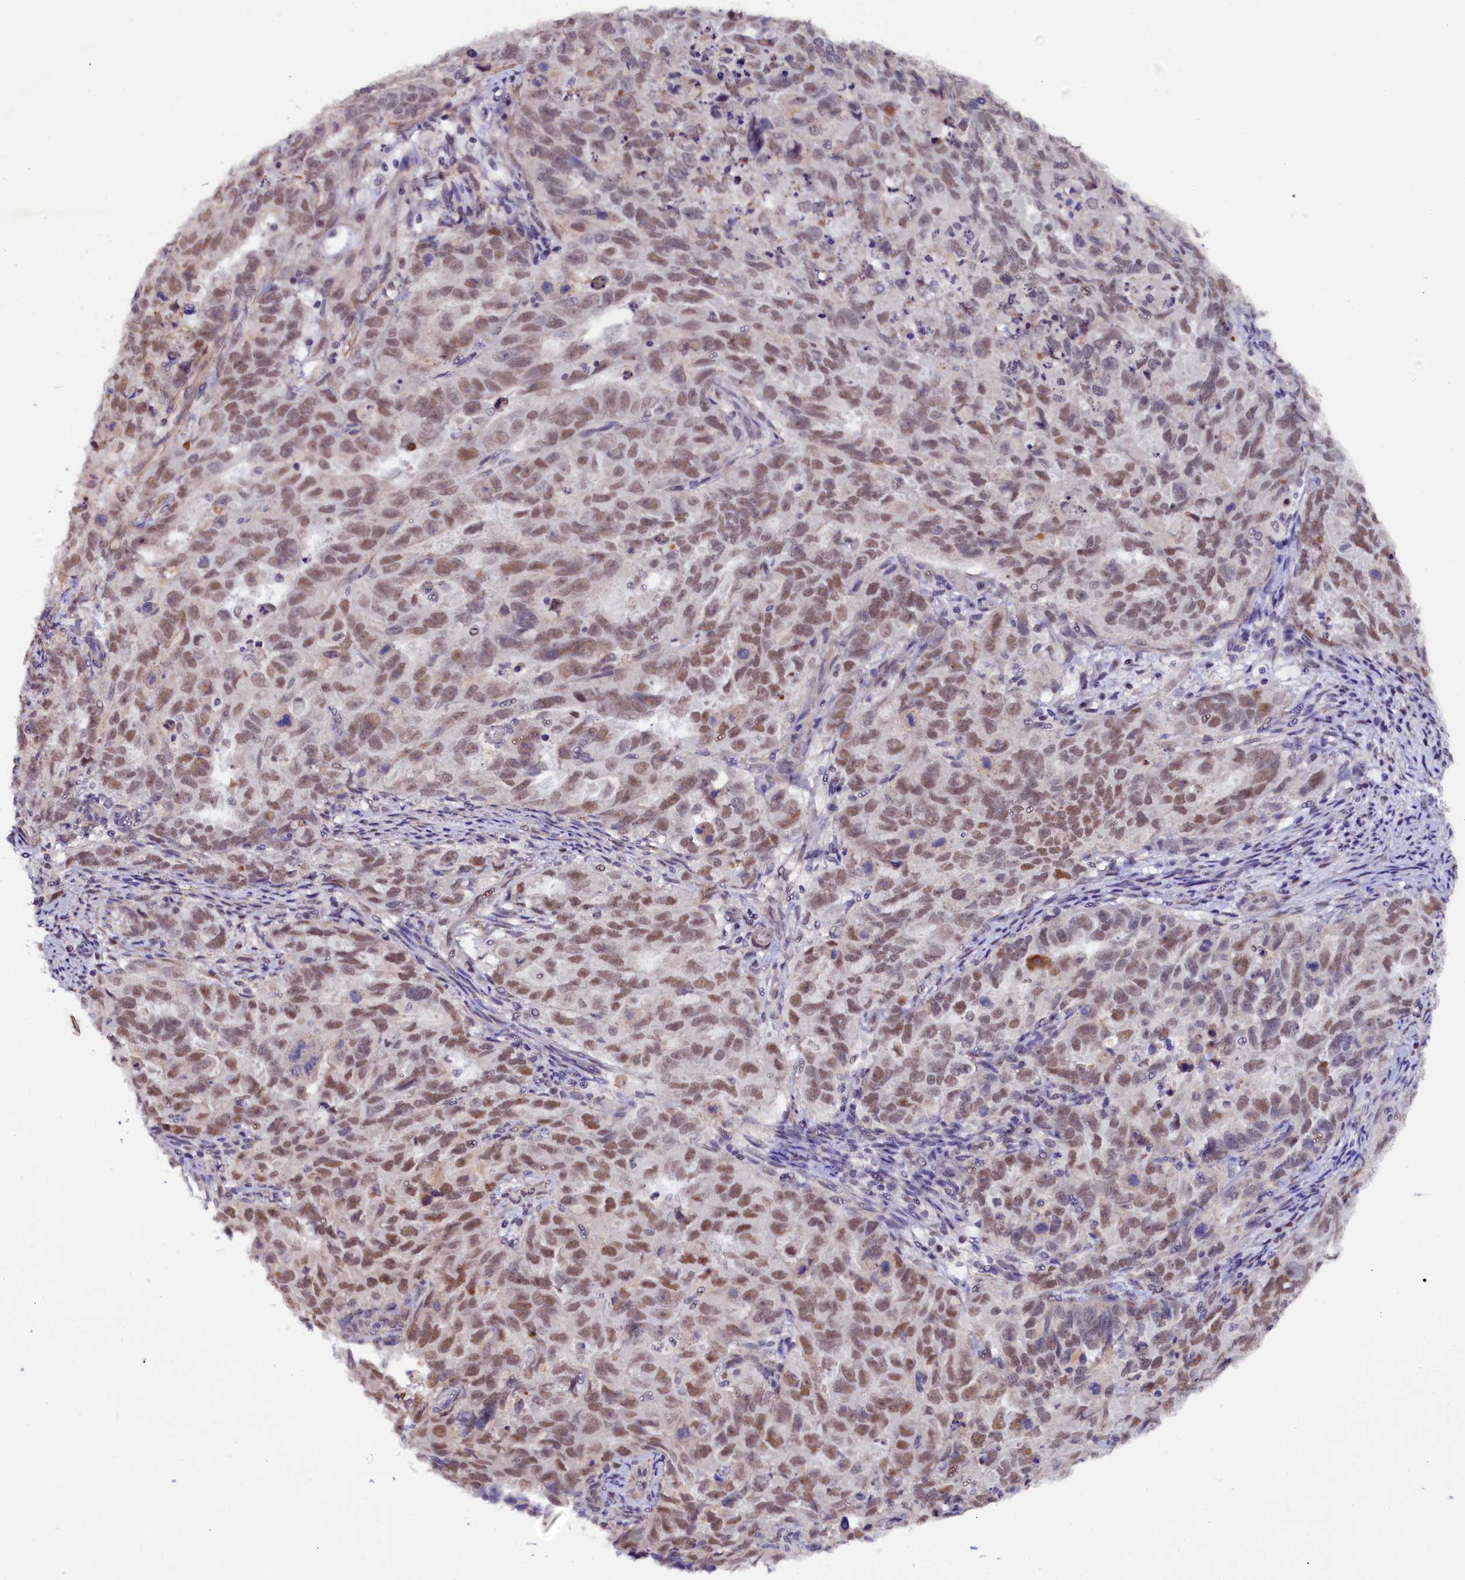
{"staining": {"intensity": "moderate", "quantity": ">75%", "location": "nuclear"}, "tissue": "endometrial cancer", "cell_type": "Tumor cells", "image_type": "cancer", "snomed": [{"axis": "morphology", "description": "Adenocarcinoma, NOS"}, {"axis": "topography", "description": "Endometrium"}], "caption": "Immunohistochemistry photomicrograph of neoplastic tissue: human adenocarcinoma (endometrial) stained using IHC reveals medium levels of moderate protein expression localized specifically in the nuclear of tumor cells, appearing as a nuclear brown color.", "gene": "INTS14", "patient": {"sex": "female", "age": 65}}